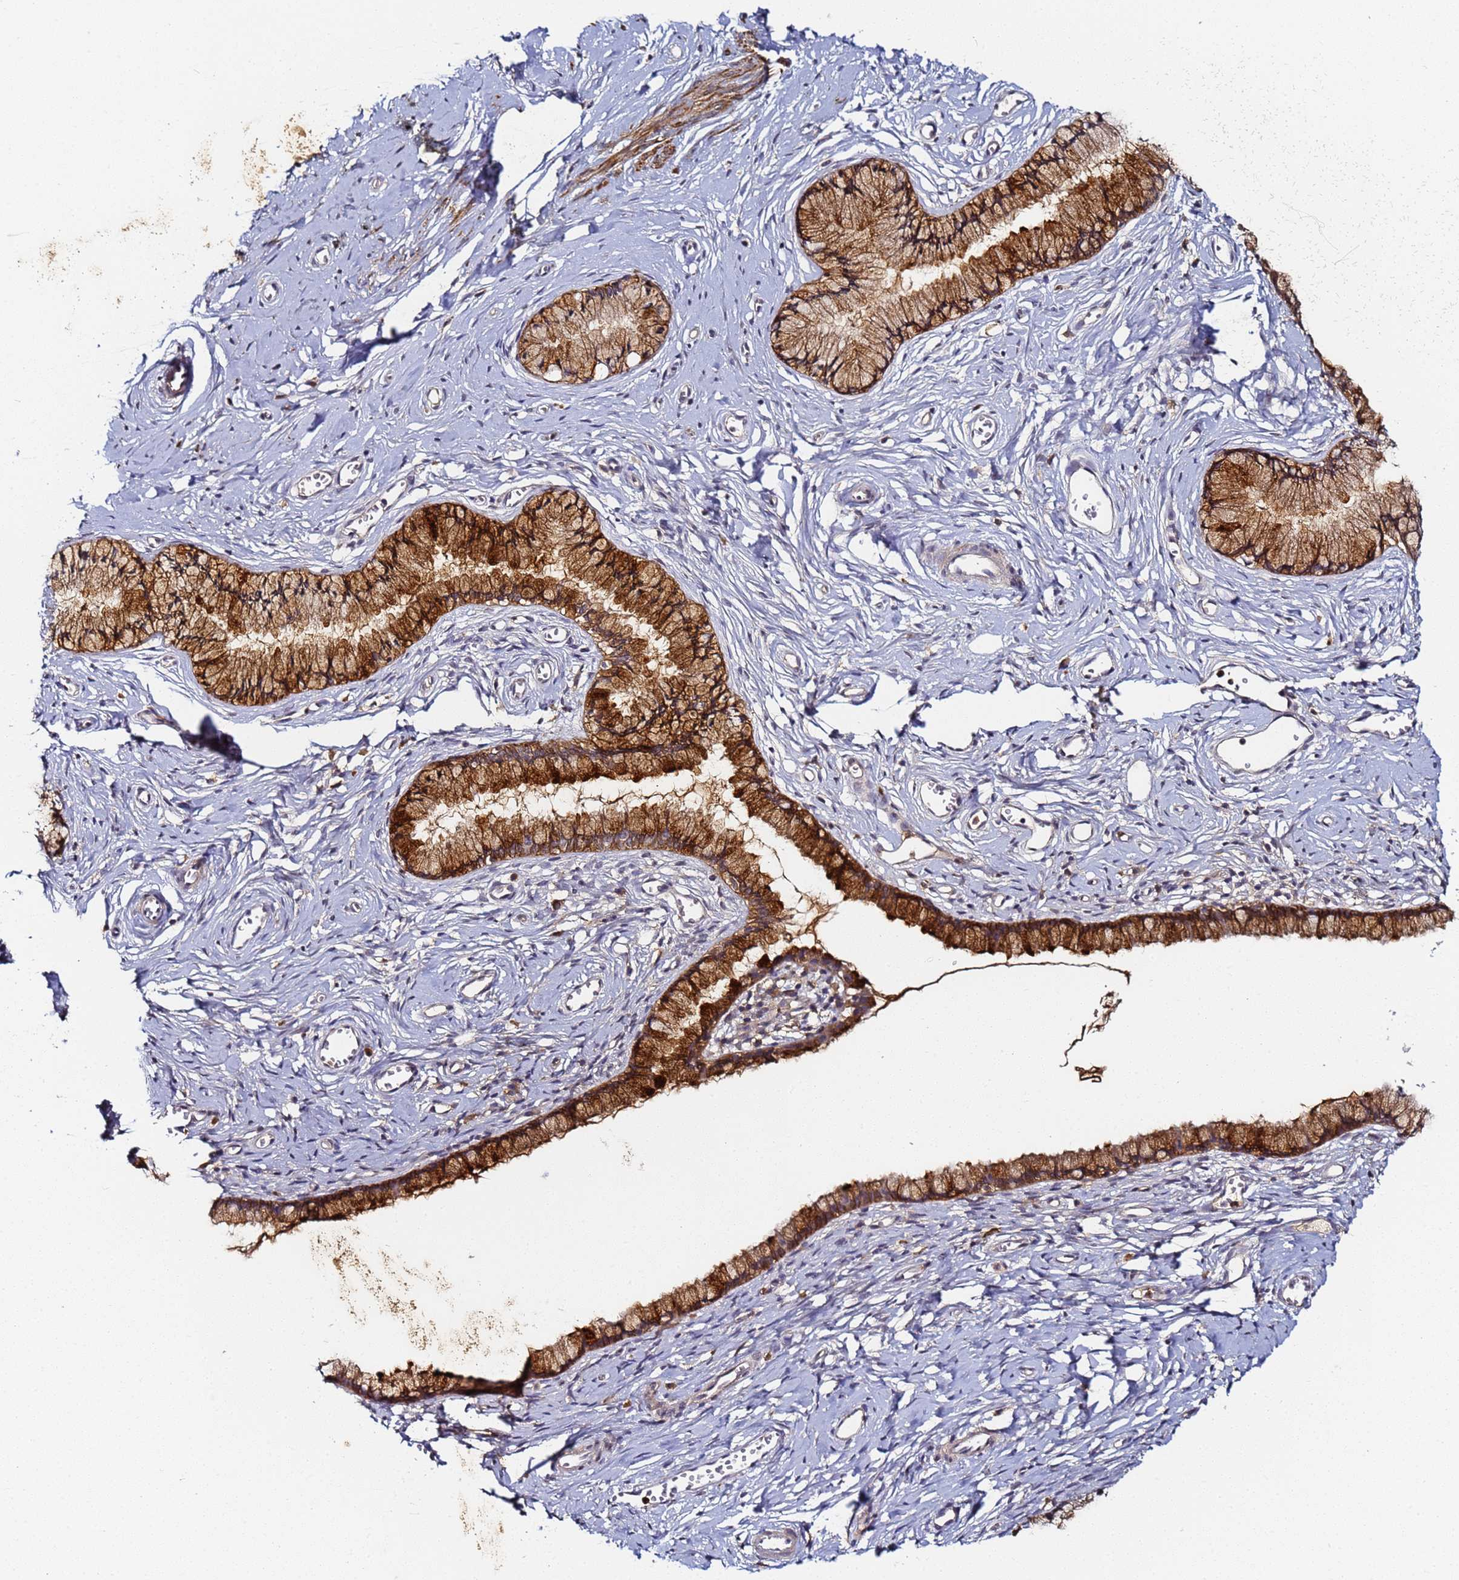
{"staining": {"intensity": "moderate", "quantity": ">75%", "location": "cytoplasmic/membranous"}, "tissue": "cervix", "cell_type": "Glandular cells", "image_type": "normal", "snomed": [{"axis": "morphology", "description": "Normal tissue, NOS"}, {"axis": "topography", "description": "Cervix"}], "caption": "Unremarkable cervix was stained to show a protein in brown. There is medium levels of moderate cytoplasmic/membranous positivity in about >75% of glandular cells. The protein is shown in brown color, while the nuclei are stained blue.", "gene": "LRRC69", "patient": {"sex": "female", "age": 40}}